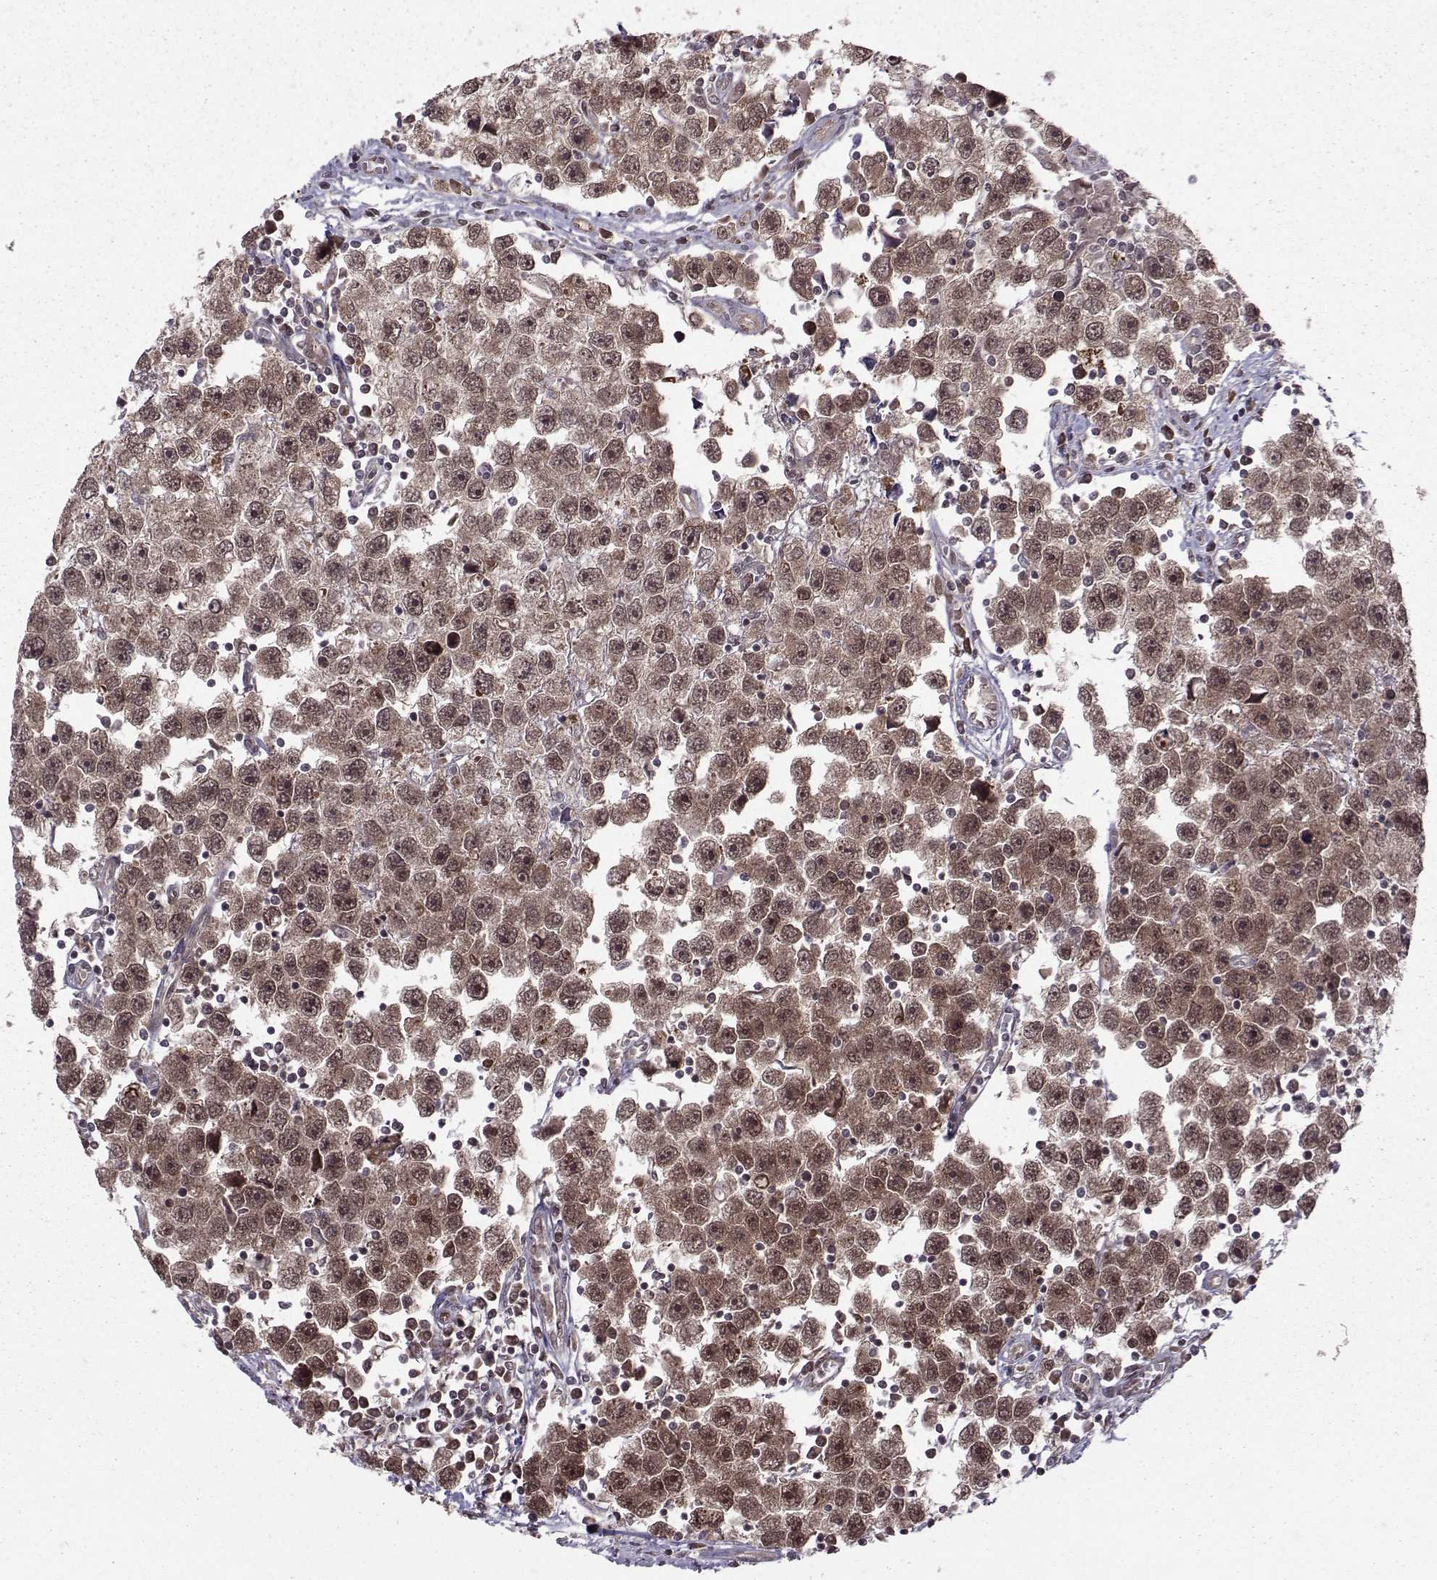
{"staining": {"intensity": "moderate", "quantity": "25%-75%", "location": "cytoplasmic/membranous,nuclear"}, "tissue": "testis cancer", "cell_type": "Tumor cells", "image_type": "cancer", "snomed": [{"axis": "morphology", "description": "Seminoma, NOS"}, {"axis": "topography", "description": "Testis"}], "caption": "Testis cancer (seminoma) was stained to show a protein in brown. There is medium levels of moderate cytoplasmic/membranous and nuclear positivity in approximately 25%-75% of tumor cells.", "gene": "PPP2R2A", "patient": {"sex": "male", "age": 30}}